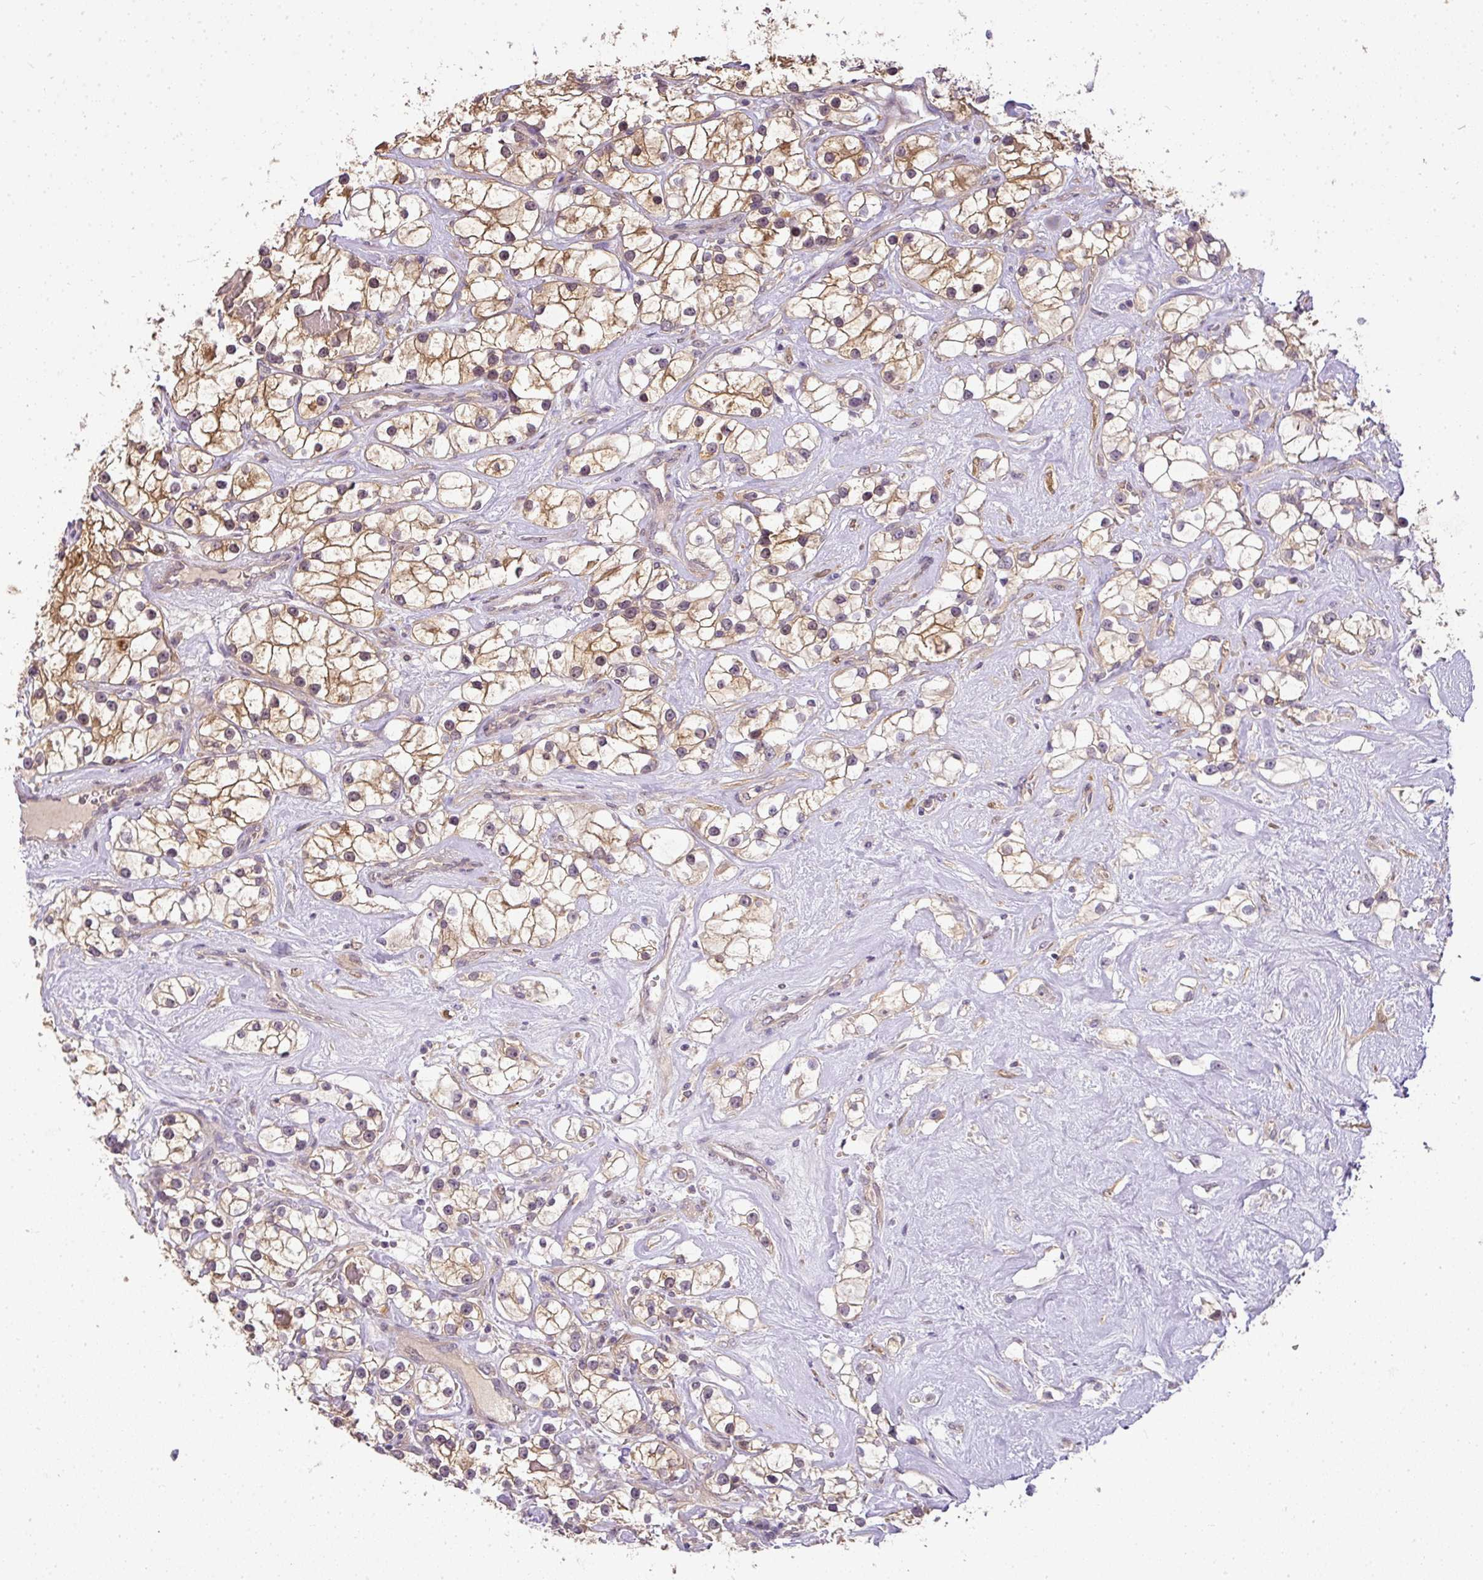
{"staining": {"intensity": "moderate", "quantity": "25%-75%", "location": "cytoplasmic/membranous"}, "tissue": "renal cancer", "cell_type": "Tumor cells", "image_type": "cancer", "snomed": [{"axis": "morphology", "description": "Adenocarcinoma, NOS"}, {"axis": "topography", "description": "Kidney"}], "caption": "Immunohistochemical staining of renal adenocarcinoma demonstrates medium levels of moderate cytoplasmic/membranous expression in approximately 25%-75% of tumor cells.", "gene": "ADH5", "patient": {"sex": "male", "age": 77}}